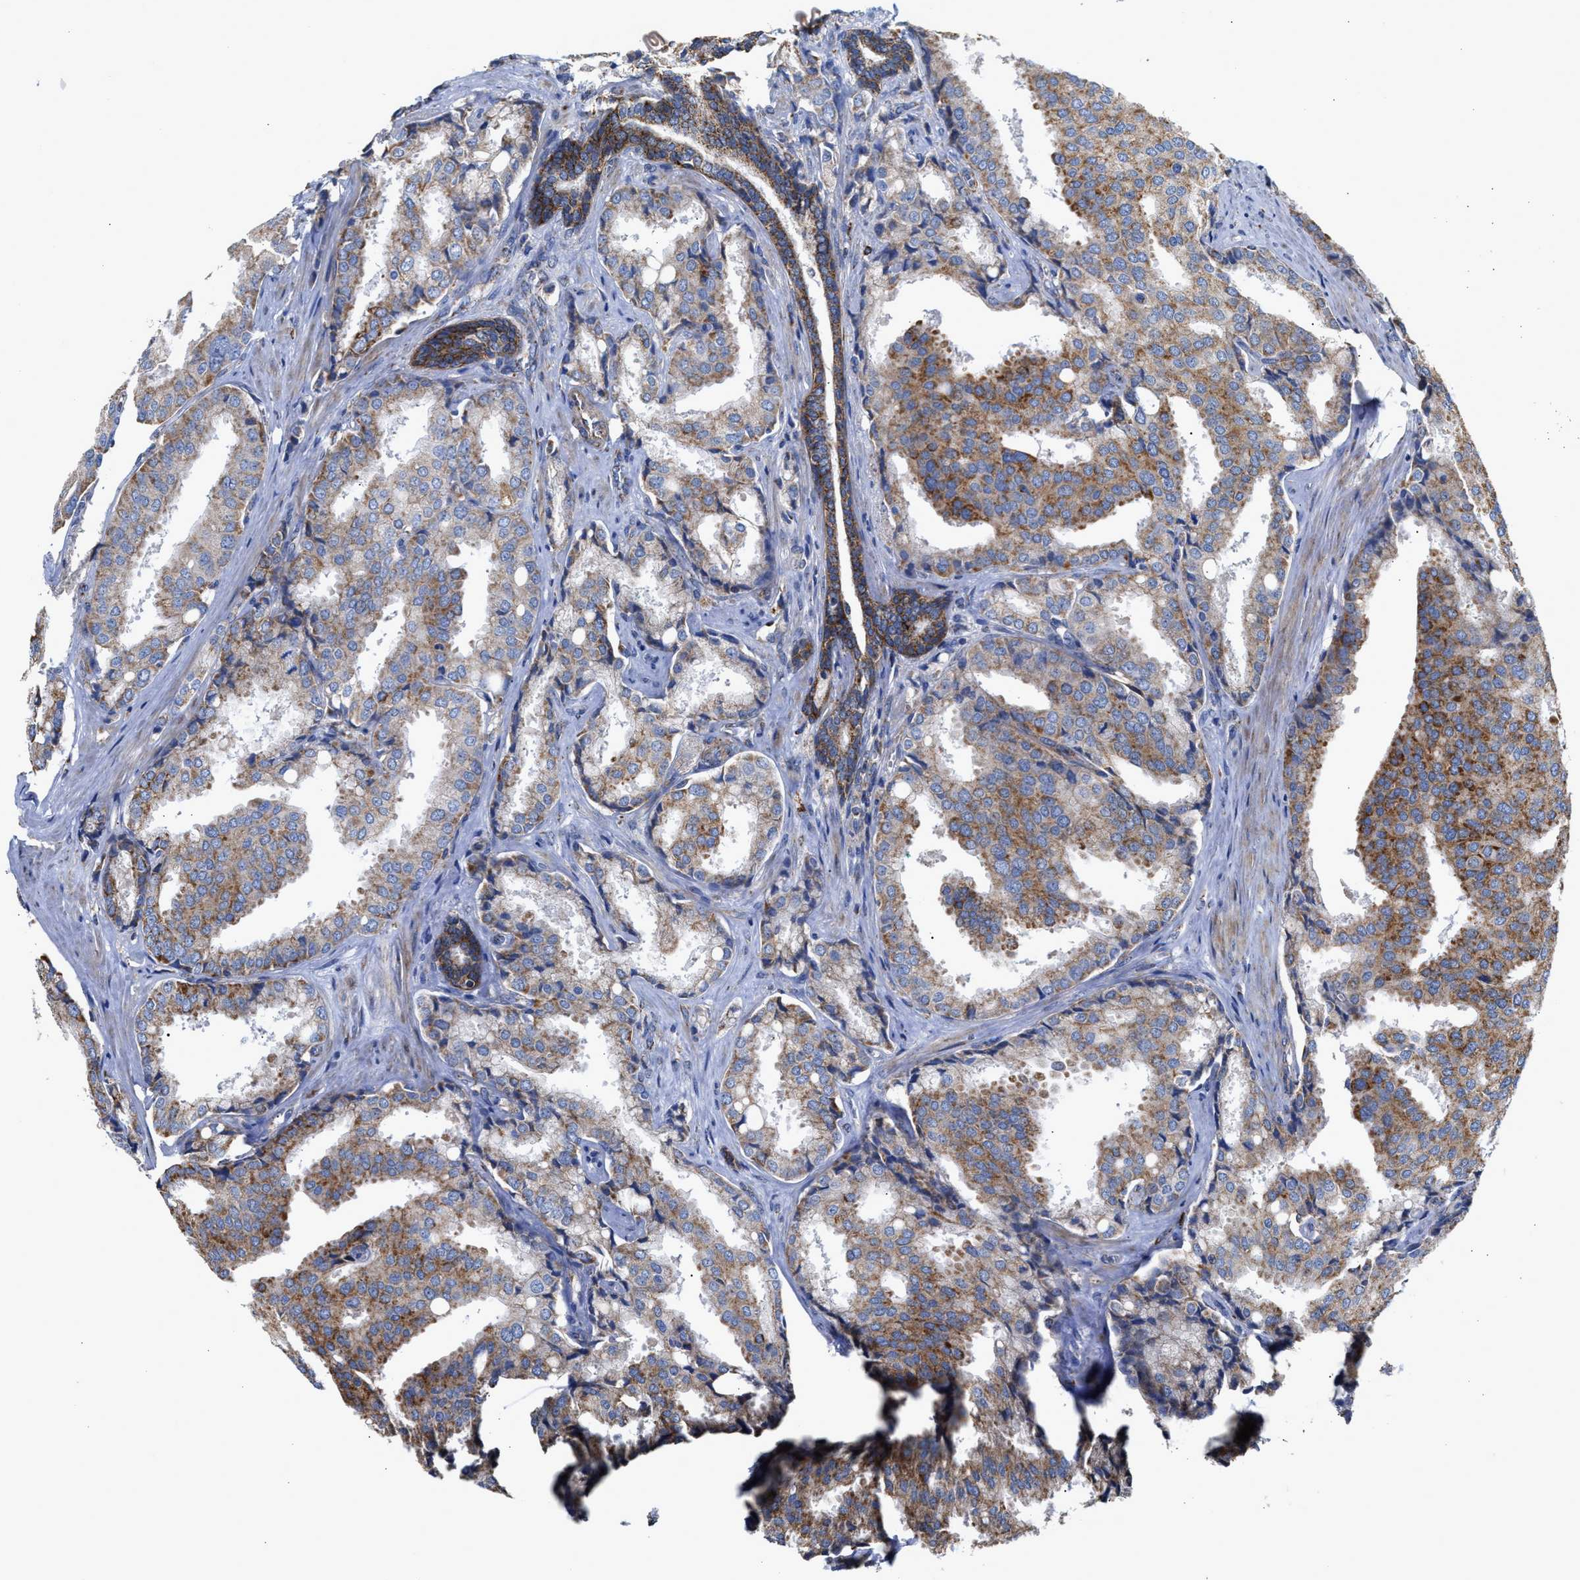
{"staining": {"intensity": "moderate", "quantity": ">75%", "location": "cytoplasmic/membranous"}, "tissue": "prostate cancer", "cell_type": "Tumor cells", "image_type": "cancer", "snomed": [{"axis": "morphology", "description": "Adenocarcinoma, High grade"}, {"axis": "topography", "description": "Prostate"}], "caption": "Immunohistochemical staining of prostate cancer (adenocarcinoma (high-grade)) demonstrates moderate cytoplasmic/membranous protein positivity in approximately >75% of tumor cells.", "gene": "MECR", "patient": {"sex": "male", "age": 50}}